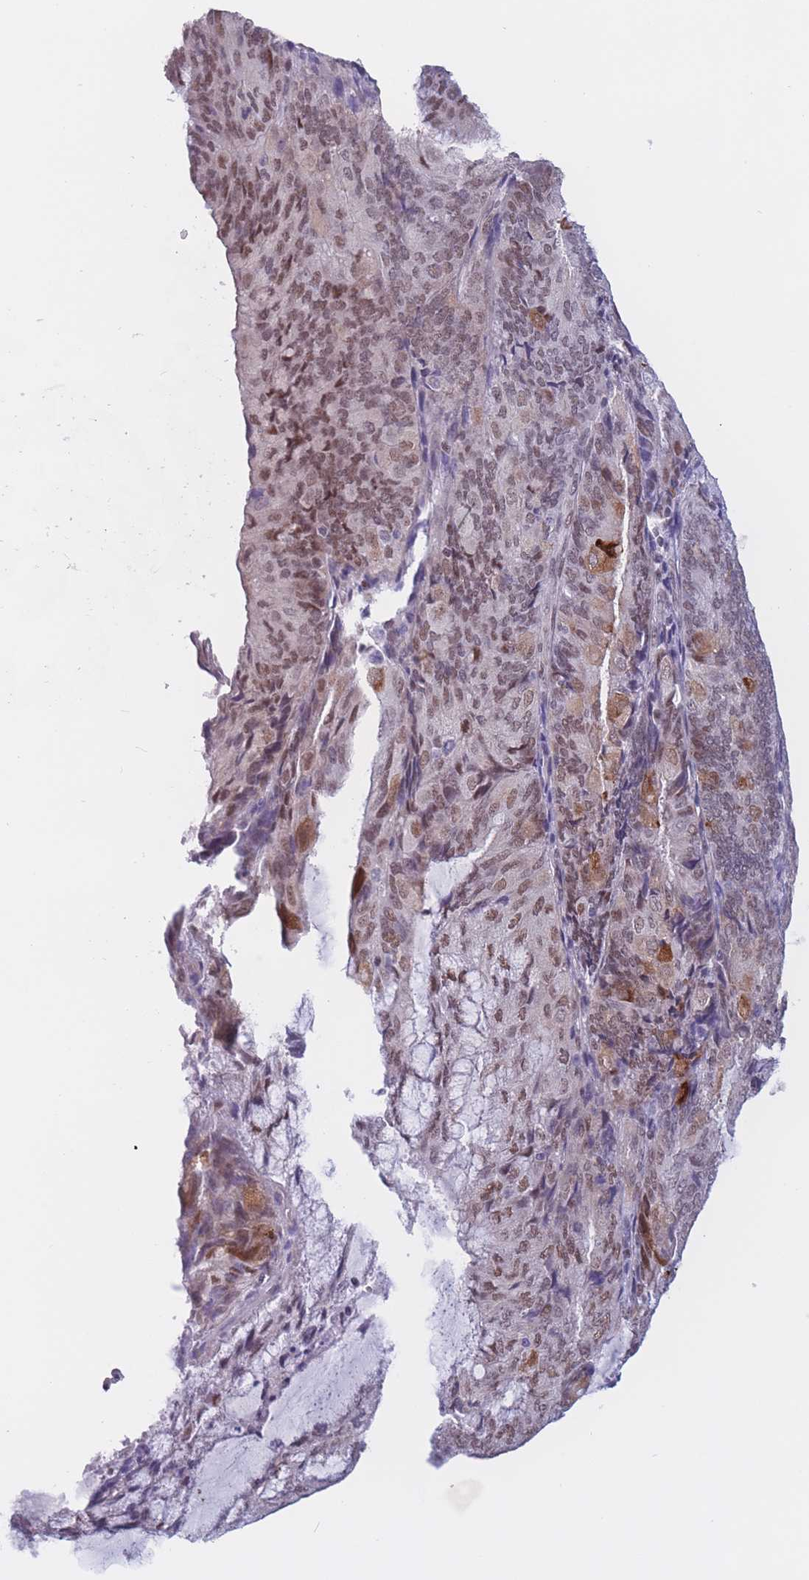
{"staining": {"intensity": "moderate", "quantity": ">75%", "location": "nuclear"}, "tissue": "endometrial cancer", "cell_type": "Tumor cells", "image_type": "cancer", "snomed": [{"axis": "morphology", "description": "Adenocarcinoma, NOS"}, {"axis": "topography", "description": "Endometrium"}], "caption": "High-power microscopy captured an immunohistochemistry (IHC) micrograph of endometrial cancer, revealing moderate nuclear staining in about >75% of tumor cells.", "gene": "BCL9L", "patient": {"sex": "female", "age": 81}}